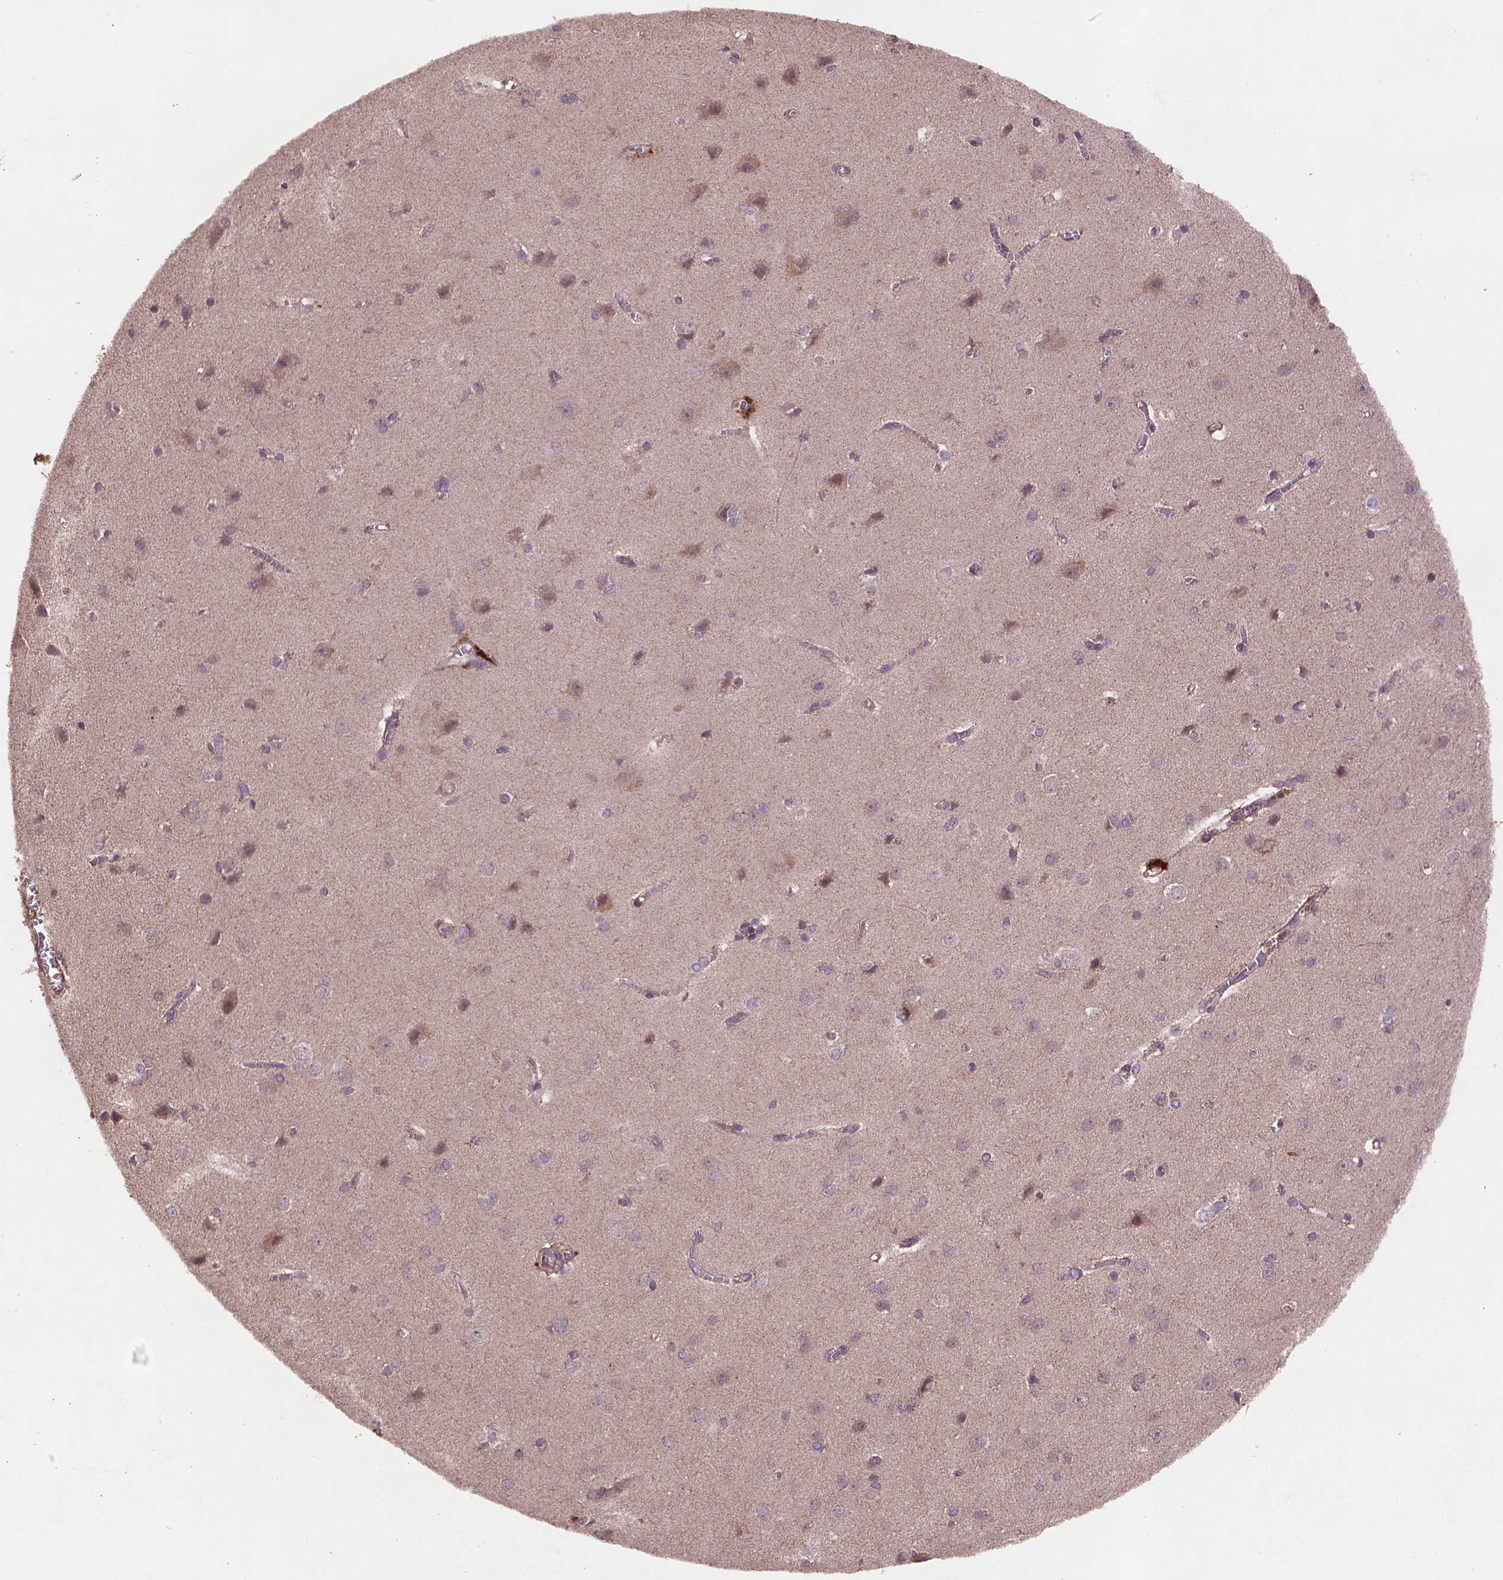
{"staining": {"intensity": "weak", "quantity": "25%-75%", "location": "cytoplasmic/membranous"}, "tissue": "cerebral cortex", "cell_type": "Endothelial cells", "image_type": "normal", "snomed": [{"axis": "morphology", "description": "Normal tissue, NOS"}, {"axis": "topography", "description": "Cerebral cortex"}], "caption": "Endothelial cells reveal weak cytoplasmic/membranous positivity in about 25%-75% of cells in benign cerebral cortex. (Brightfield microscopy of DAB IHC at high magnification).", "gene": "NIPAL2", "patient": {"sex": "male", "age": 37}}